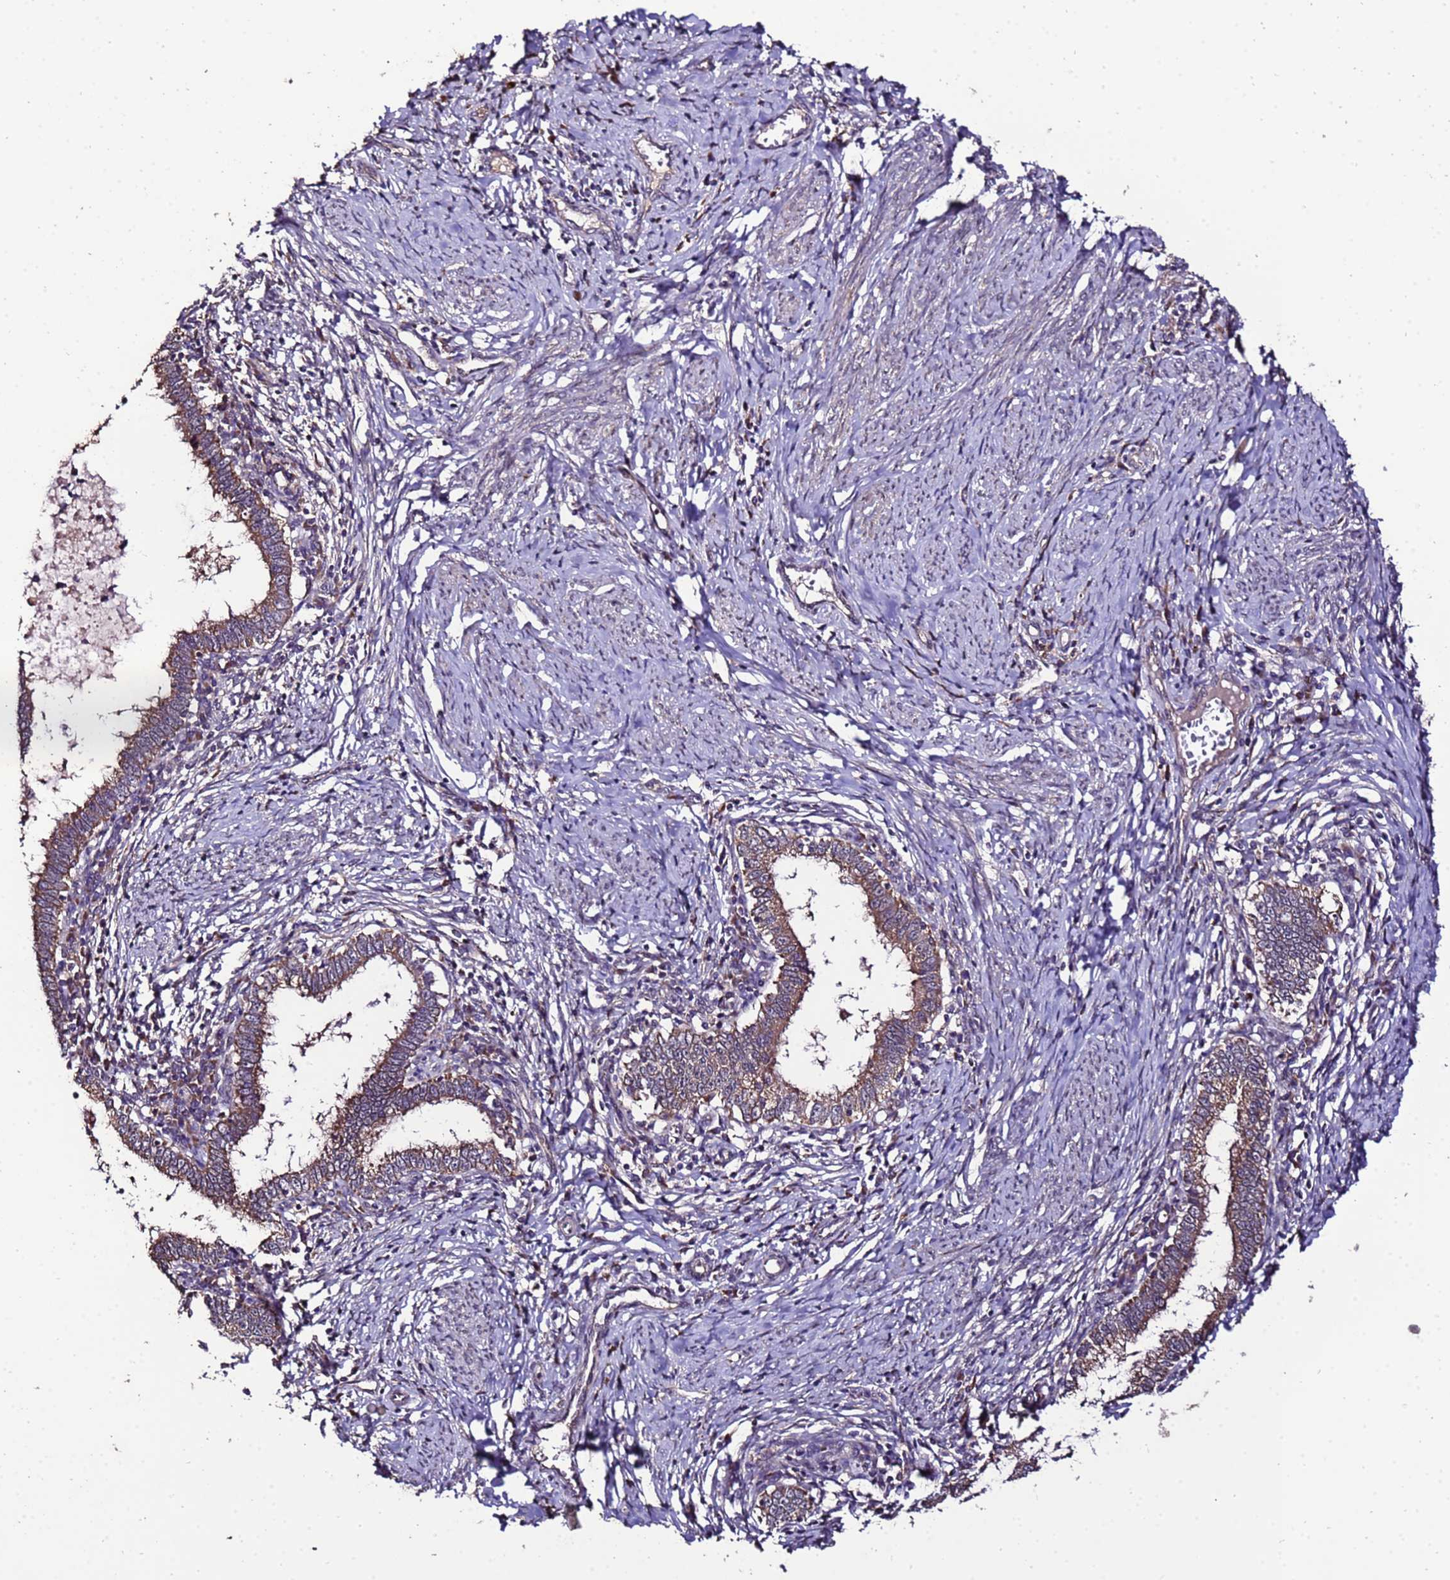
{"staining": {"intensity": "moderate", "quantity": ">75%", "location": "cytoplasmic/membranous"}, "tissue": "cervical cancer", "cell_type": "Tumor cells", "image_type": "cancer", "snomed": [{"axis": "morphology", "description": "Adenocarcinoma, NOS"}, {"axis": "topography", "description": "Cervix"}], "caption": "Tumor cells display medium levels of moderate cytoplasmic/membranous staining in about >75% of cells in human cervical cancer (adenocarcinoma).", "gene": "ZNF329", "patient": {"sex": "female", "age": 36}}